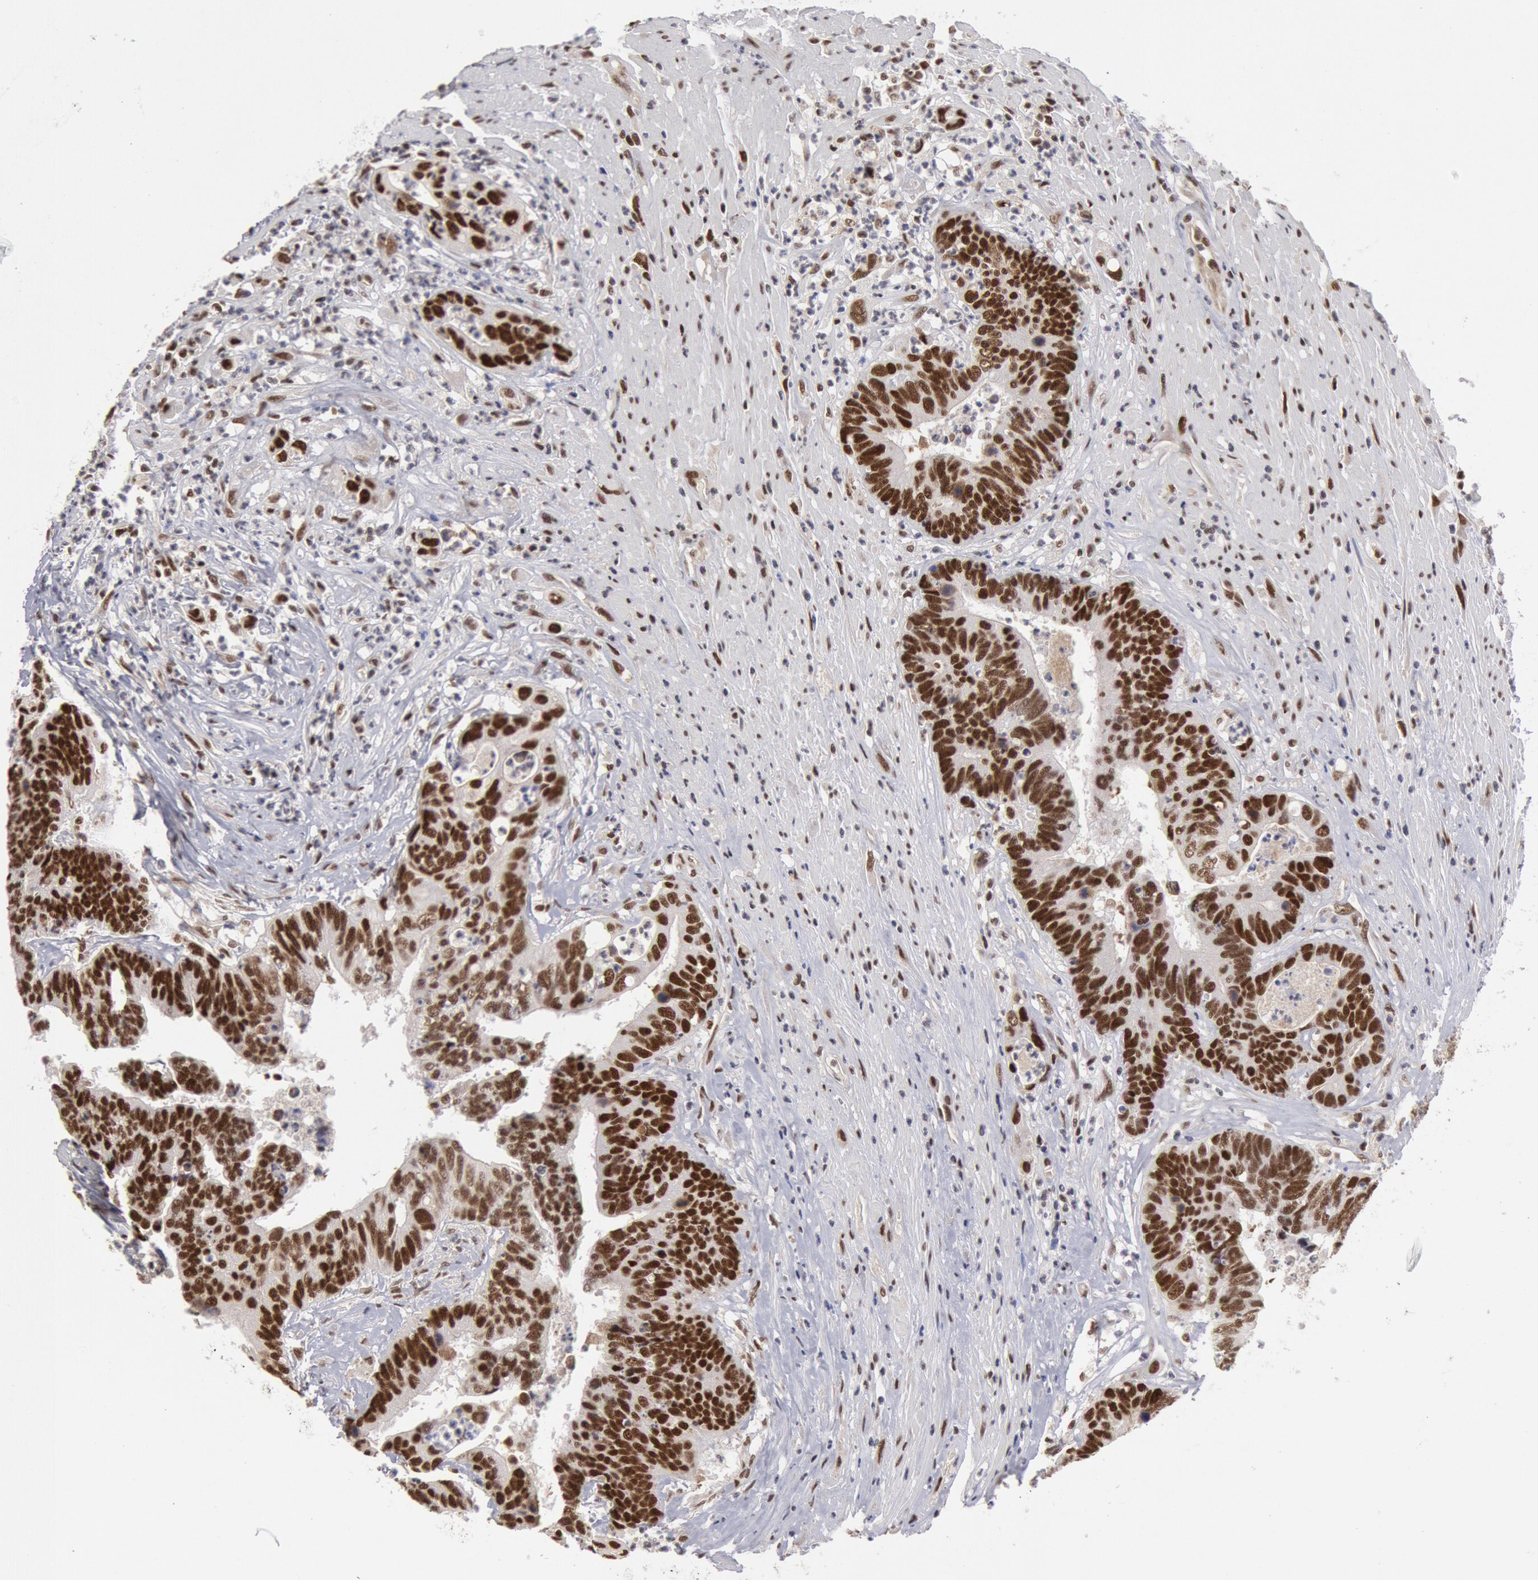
{"staining": {"intensity": "moderate", "quantity": ">75%", "location": "nuclear"}, "tissue": "colorectal cancer", "cell_type": "Tumor cells", "image_type": "cancer", "snomed": [{"axis": "morphology", "description": "Adenocarcinoma, NOS"}, {"axis": "topography", "description": "Rectum"}], "caption": "IHC photomicrograph of colorectal cancer stained for a protein (brown), which displays medium levels of moderate nuclear staining in approximately >75% of tumor cells.", "gene": "PPP4R3B", "patient": {"sex": "female", "age": 65}}